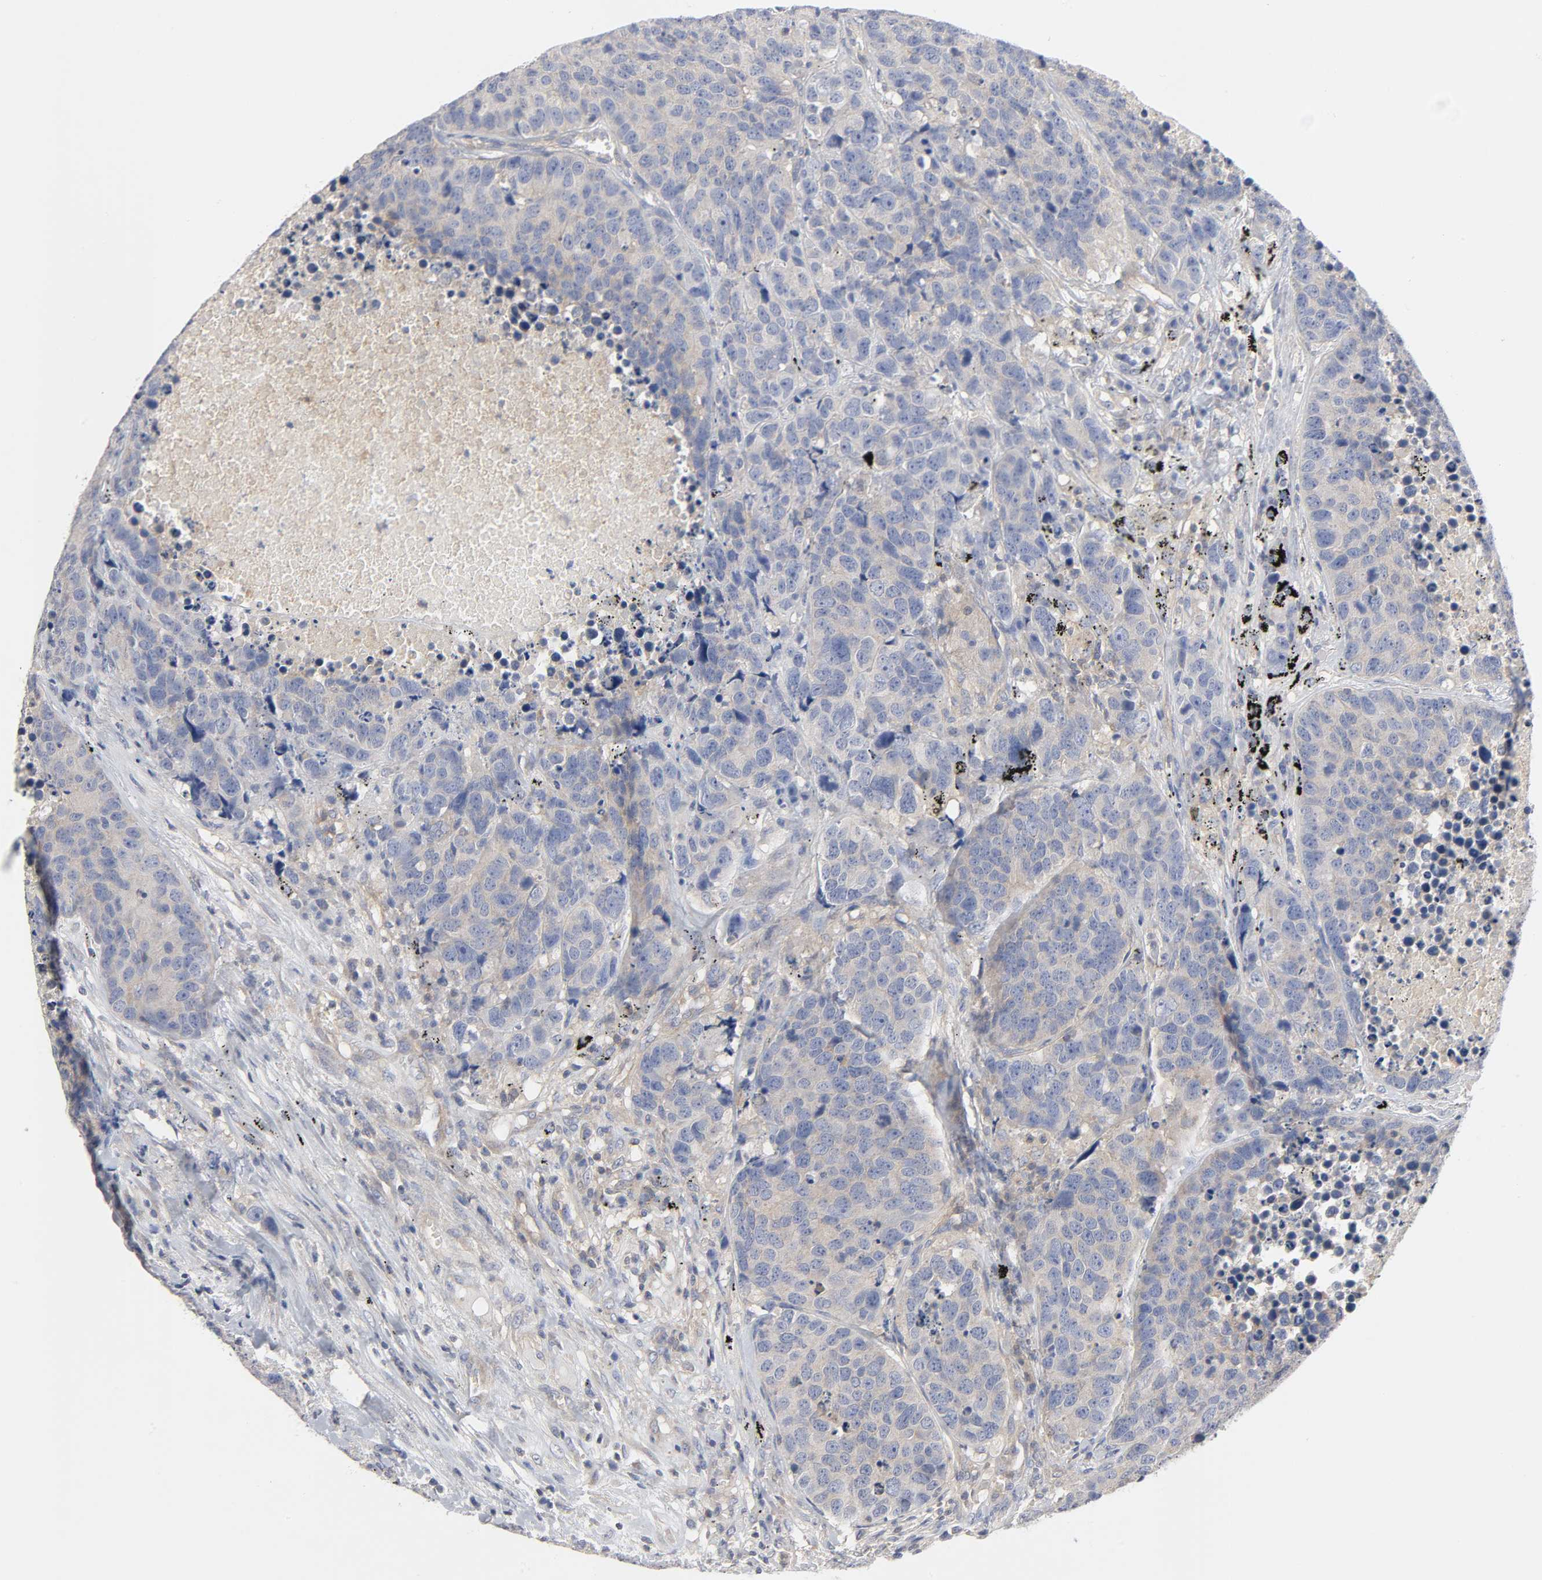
{"staining": {"intensity": "weak", "quantity": ">75%", "location": "cytoplasmic/membranous"}, "tissue": "carcinoid", "cell_type": "Tumor cells", "image_type": "cancer", "snomed": [{"axis": "morphology", "description": "Carcinoid, malignant, NOS"}, {"axis": "topography", "description": "Lung"}], "caption": "DAB (3,3'-diaminobenzidine) immunohistochemical staining of malignant carcinoid reveals weak cytoplasmic/membranous protein expression in about >75% of tumor cells.", "gene": "ROCK1", "patient": {"sex": "male", "age": 60}}